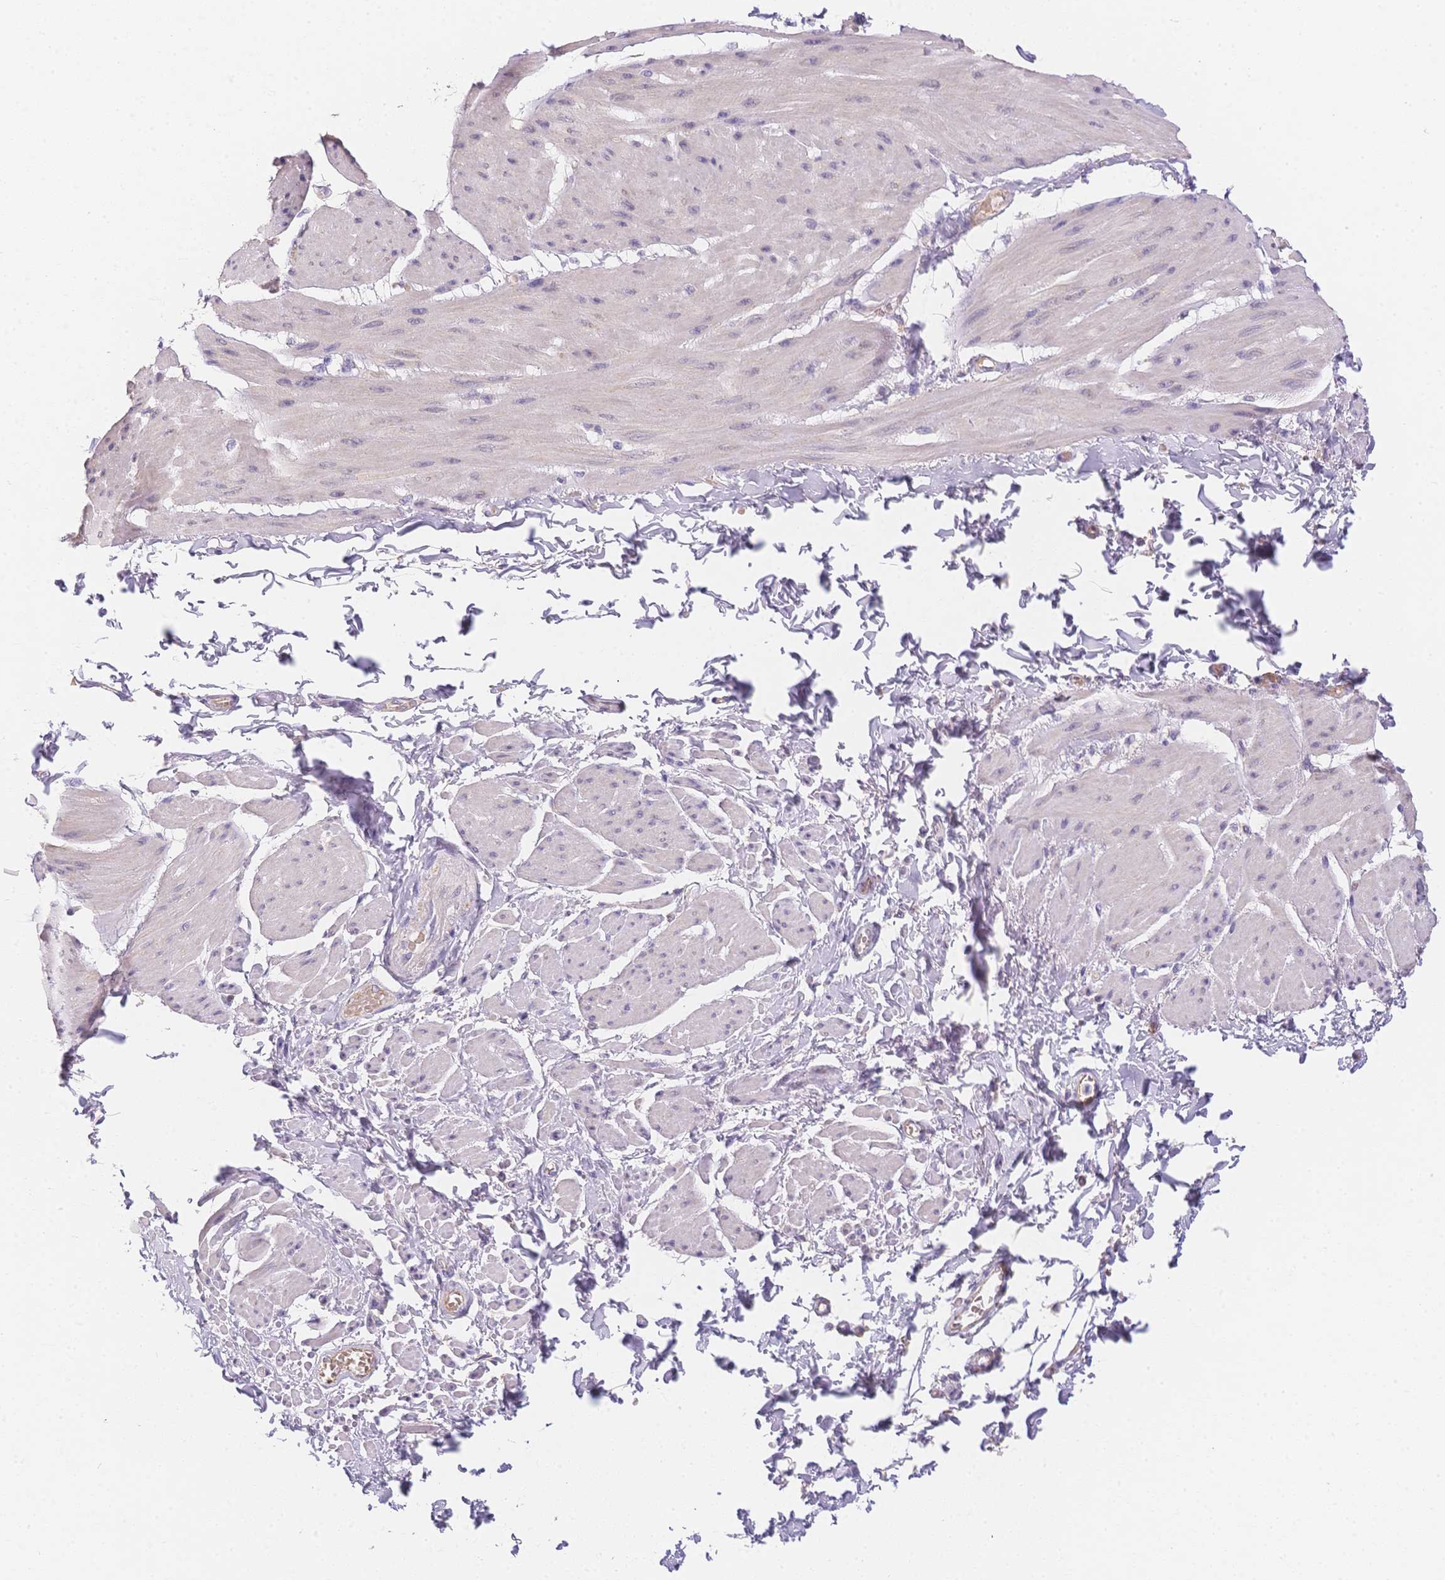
{"staining": {"intensity": "negative", "quantity": "none", "location": "none"}, "tissue": "adipose tissue", "cell_type": "Adipocytes", "image_type": "normal", "snomed": [{"axis": "morphology", "description": "Normal tissue, NOS"}, {"axis": "topography", "description": "Prostate"}, {"axis": "topography", "description": "Peripheral nerve tissue"}], "caption": "Adipose tissue stained for a protein using immunohistochemistry (IHC) exhibits no staining adipocytes.", "gene": "SMYD1", "patient": {"sex": "male", "age": 55}}